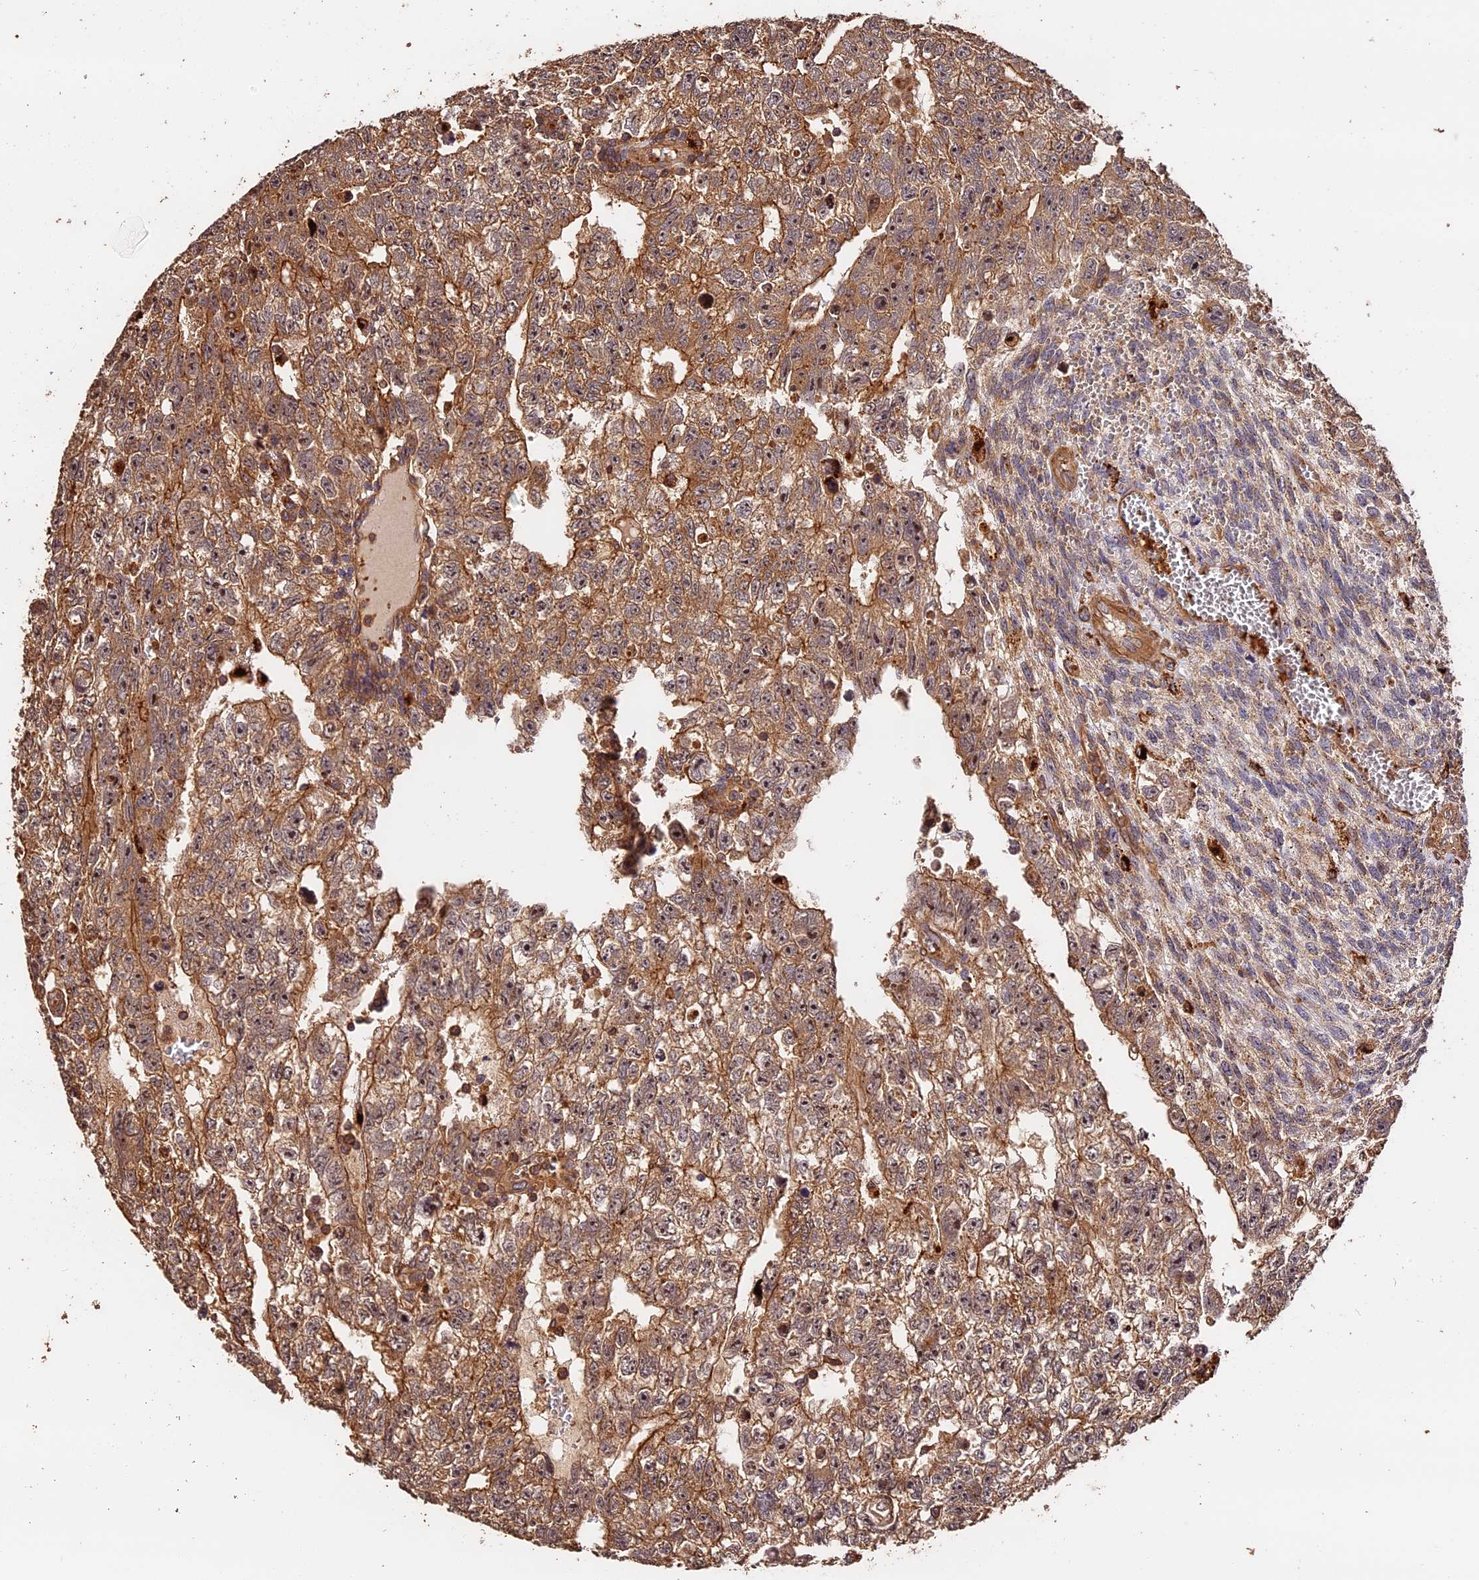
{"staining": {"intensity": "moderate", "quantity": ">75%", "location": "cytoplasmic/membranous"}, "tissue": "testis cancer", "cell_type": "Tumor cells", "image_type": "cancer", "snomed": [{"axis": "morphology", "description": "Carcinoma, Embryonal, NOS"}, {"axis": "topography", "description": "Testis"}], "caption": "This is an image of IHC staining of embryonal carcinoma (testis), which shows moderate expression in the cytoplasmic/membranous of tumor cells.", "gene": "MMP15", "patient": {"sex": "male", "age": 26}}